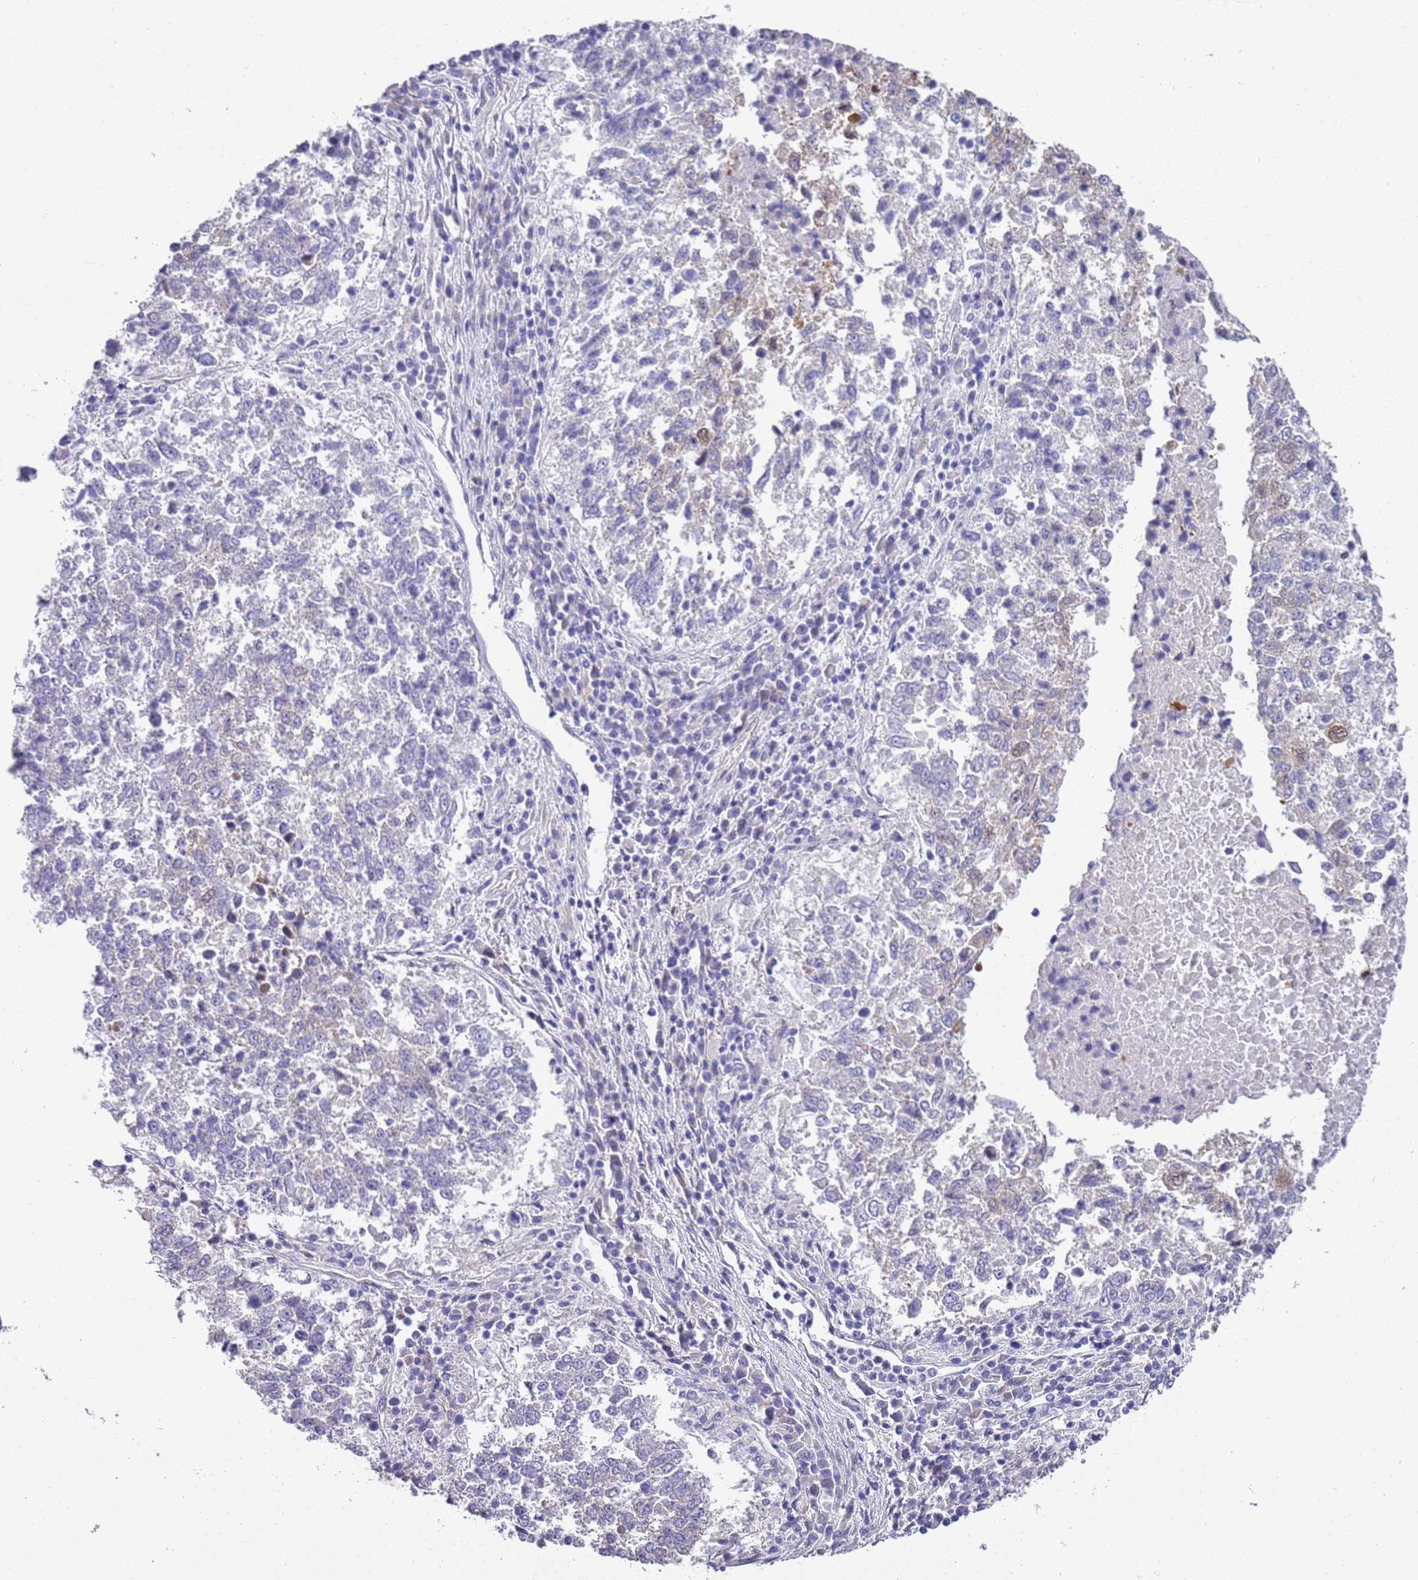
{"staining": {"intensity": "weak", "quantity": "<25%", "location": "cytoplasmic/membranous"}, "tissue": "lung cancer", "cell_type": "Tumor cells", "image_type": "cancer", "snomed": [{"axis": "morphology", "description": "Squamous cell carcinoma, NOS"}, {"axis": "topography", "description": "Lung"}], "caption": "The photomicrograph demonstrates no staining of tumor cells in lung cancer.", "gene": "BRMS1L", "patient": {"sex": "male", "age": 73}}